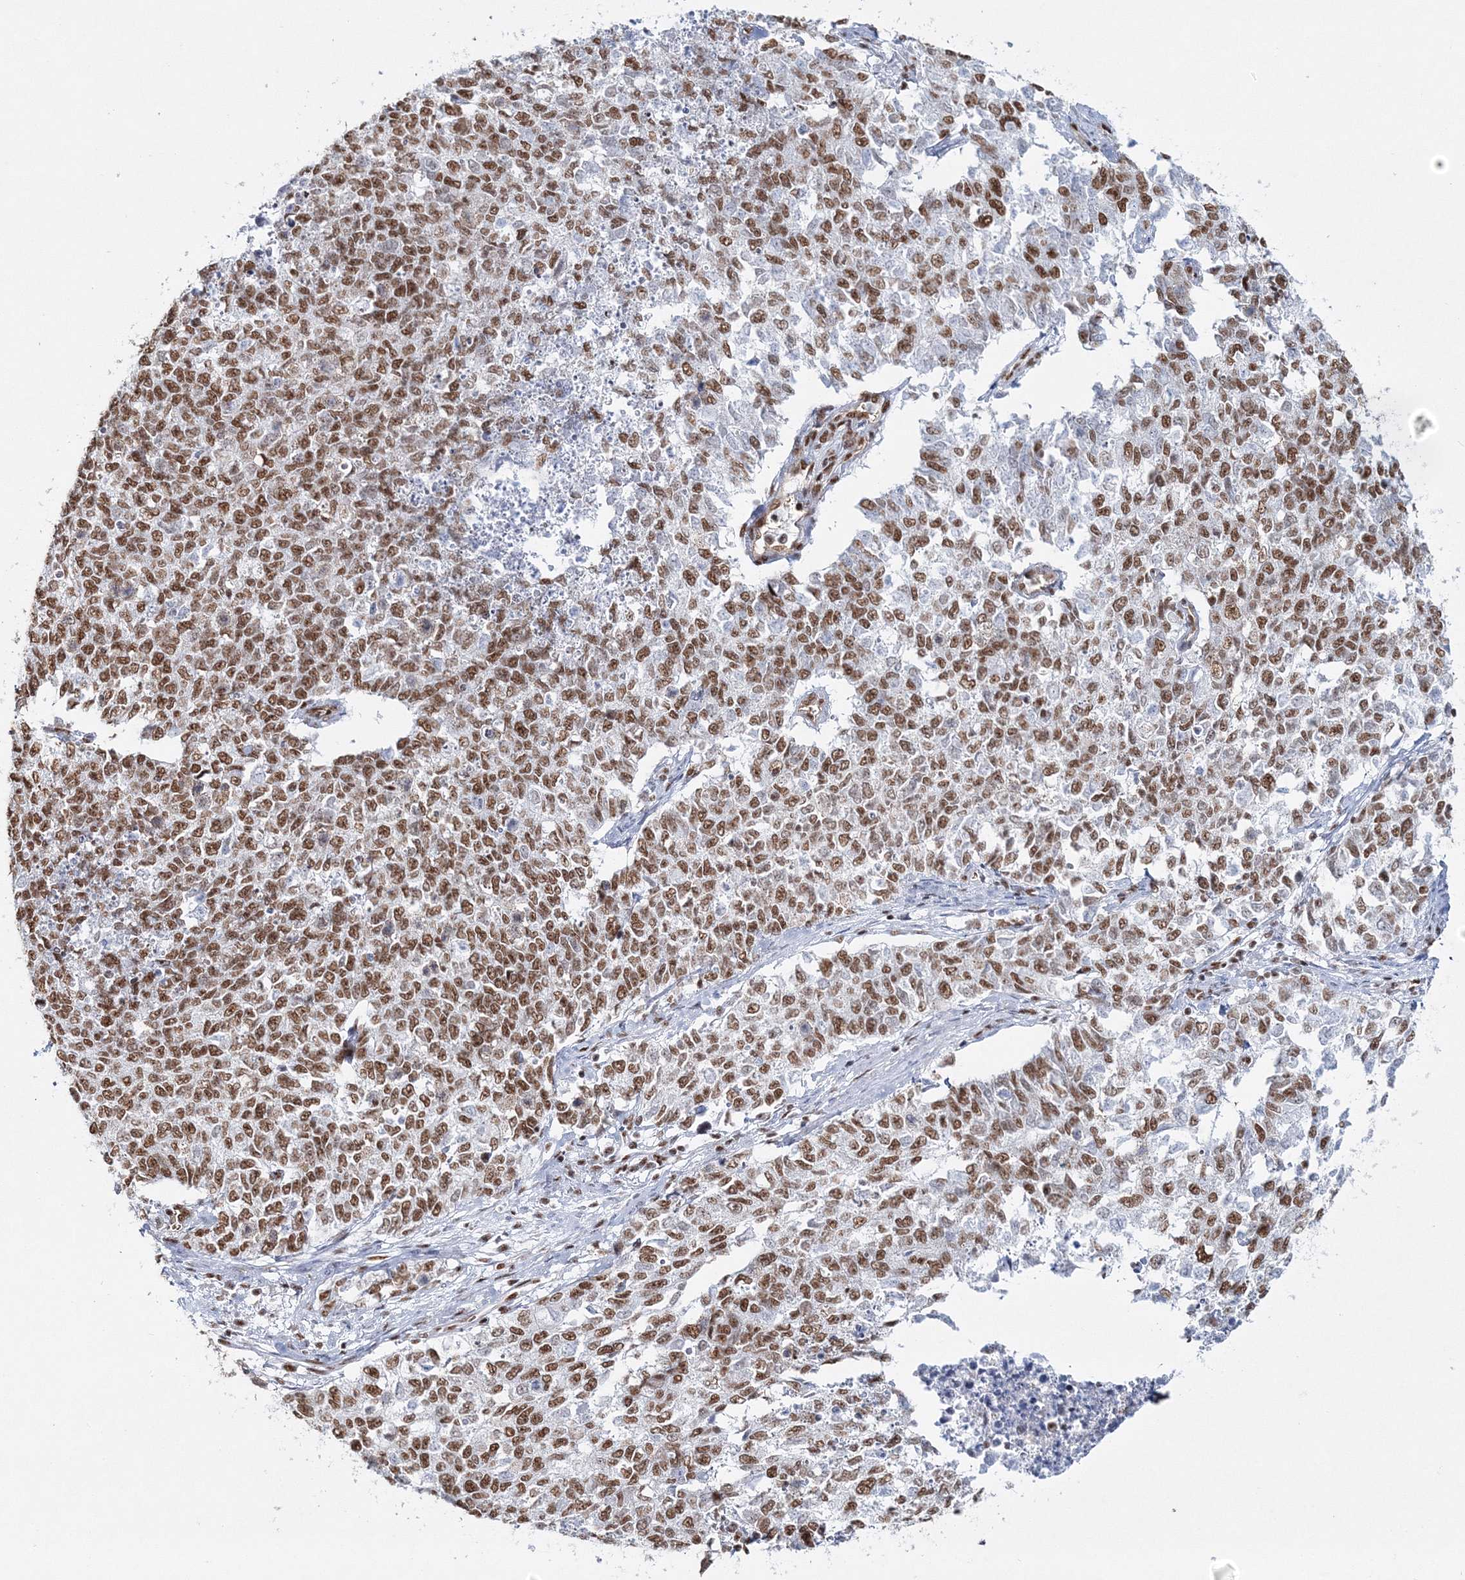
{"staining": {"intensity": "moderate", "quantity": ">75%", "location": "nuclear"}, "tissue": "cervical cancer", "cell_type": "Tumor cells", "image_type": "cancer", "snomed": [{"axis": "morphology", "description": "Squamous cell carcinoma, NOS"}, {"axis": "topography", "description": "Cervix"}], "caption": "Human squamous cell carcinoma (cervical) stained with a brown dye demonstrates moderate nuclear positive staining in approximately >75% of tumor cells.", "gene": "QRICH1", "patient": {"sex": "female", "age": 63}}